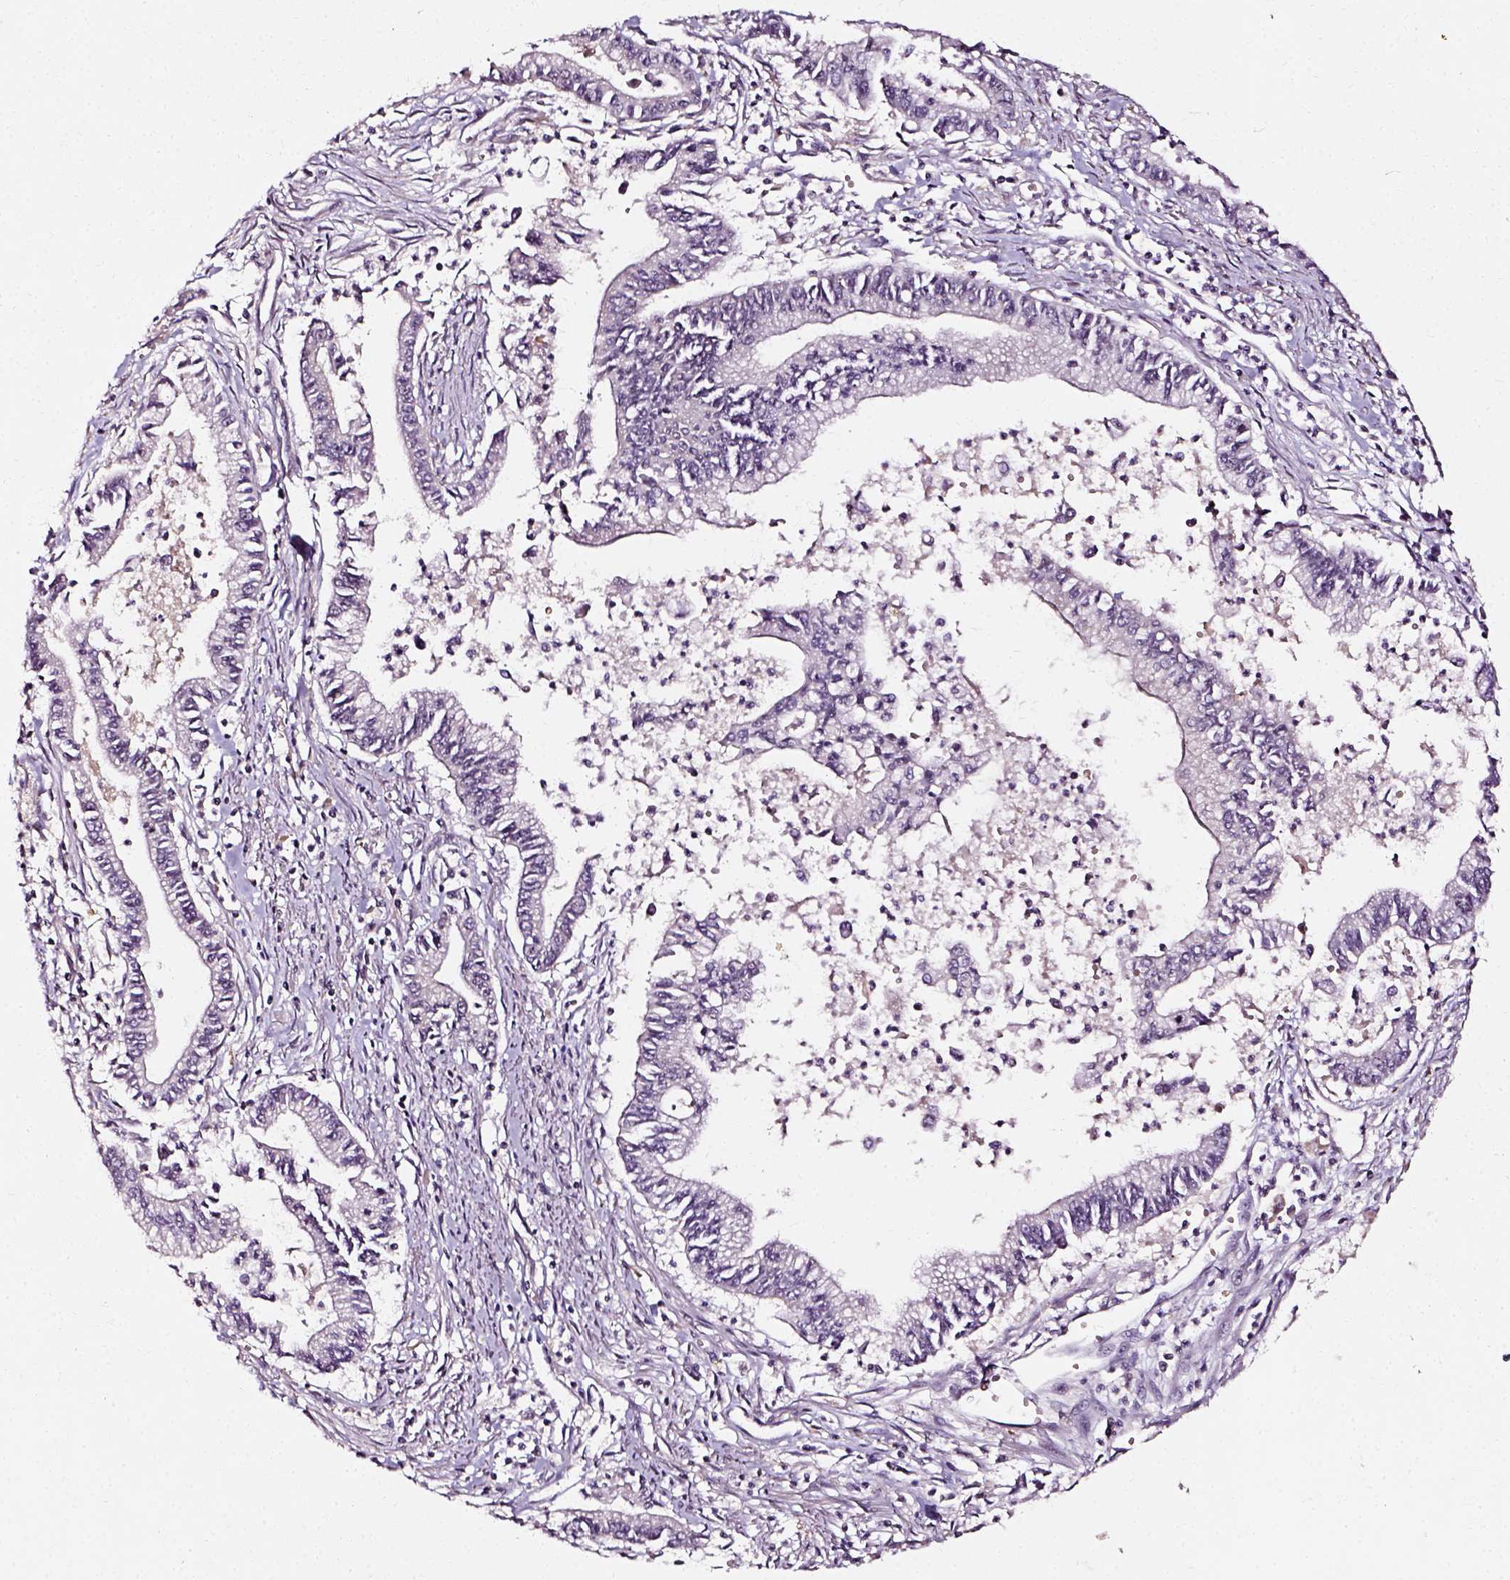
{"staining": {"intensity": "negative", "quantity": "none", "location": "none"}, "tissue": "pancreatic cancer", "cell_type": "Tumor cells", "image_type": "cancer", "snomed": [{"axis": "morphology", "description": "Adenocarcinoma, NOS"}, {"axis": "topography", "description": "Pancreas"}], "caption": "This is an immunohistochemistry (IHC) histopathology image of pancreatic cancer (adenocarcinoma). There is no staining in tumor cells.", "gene": "NACC1", "patient": {"sex": "female", "age": 65}}